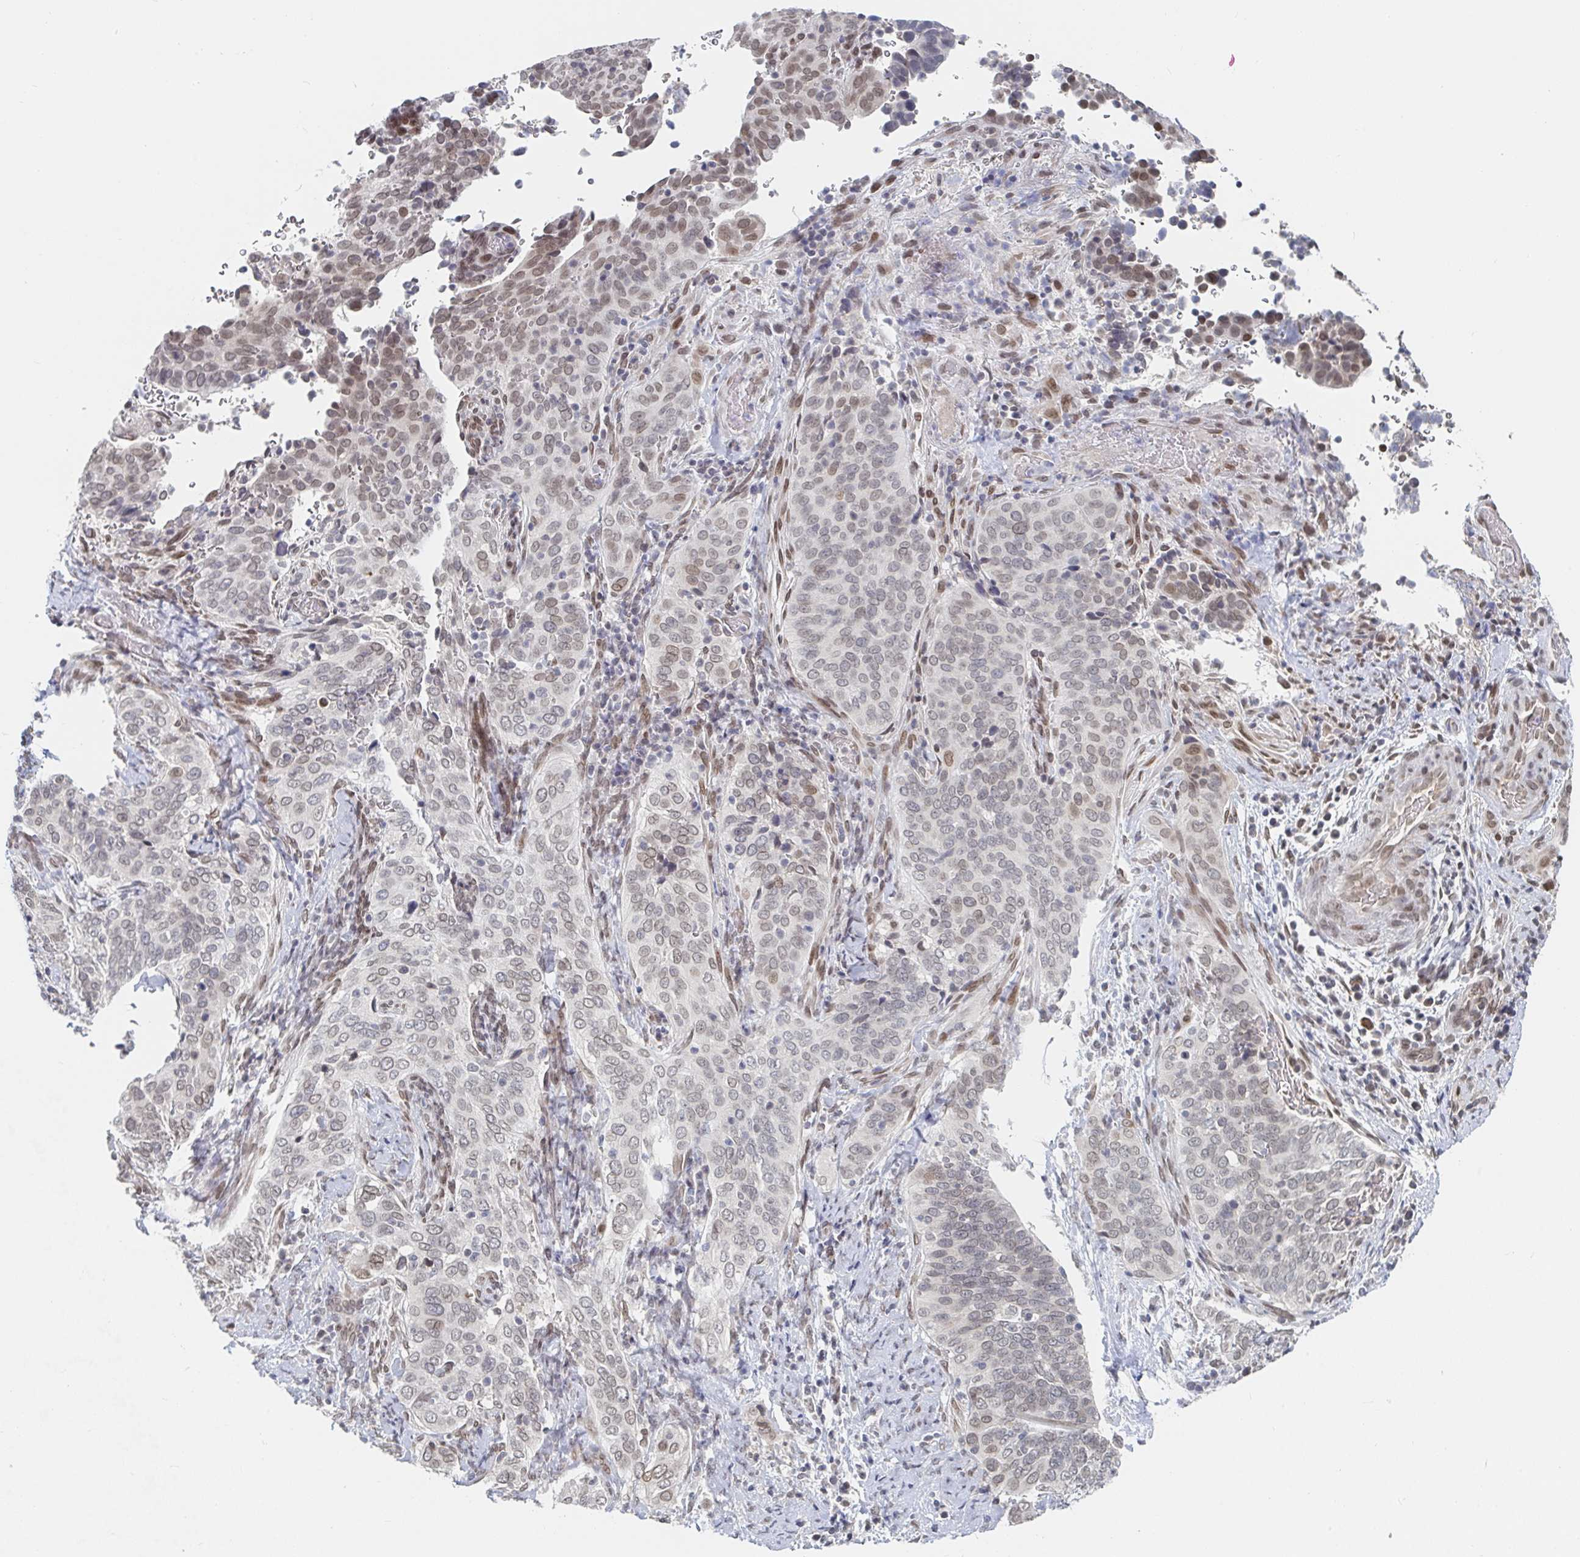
{"staining": {"intensity": "weak", "quantity": "25%-75%", "location": "nuclear"}, "tissue": "cervical cancer", "cell_type": "Tumor cells", "image_type": "cancer", "snomed": [{"axis": "morphology", "description": "Squamous cell carcinoma, NOS"}, {"axis": "topography", "description": "Cervix"}], "caption": "Cervical cancer (squamous cell carcinoma) stained with DAB IHC exhibits low levels of weak nuclear staining in approximately 25%-75% of tumor cells. The staining is performed using DAB brown chromogen to label protein expression. The nuclei are counter-stained blue using hematoxylin.", "gene": "CHD2", "patient": {"sex": "female", "age": 38}}